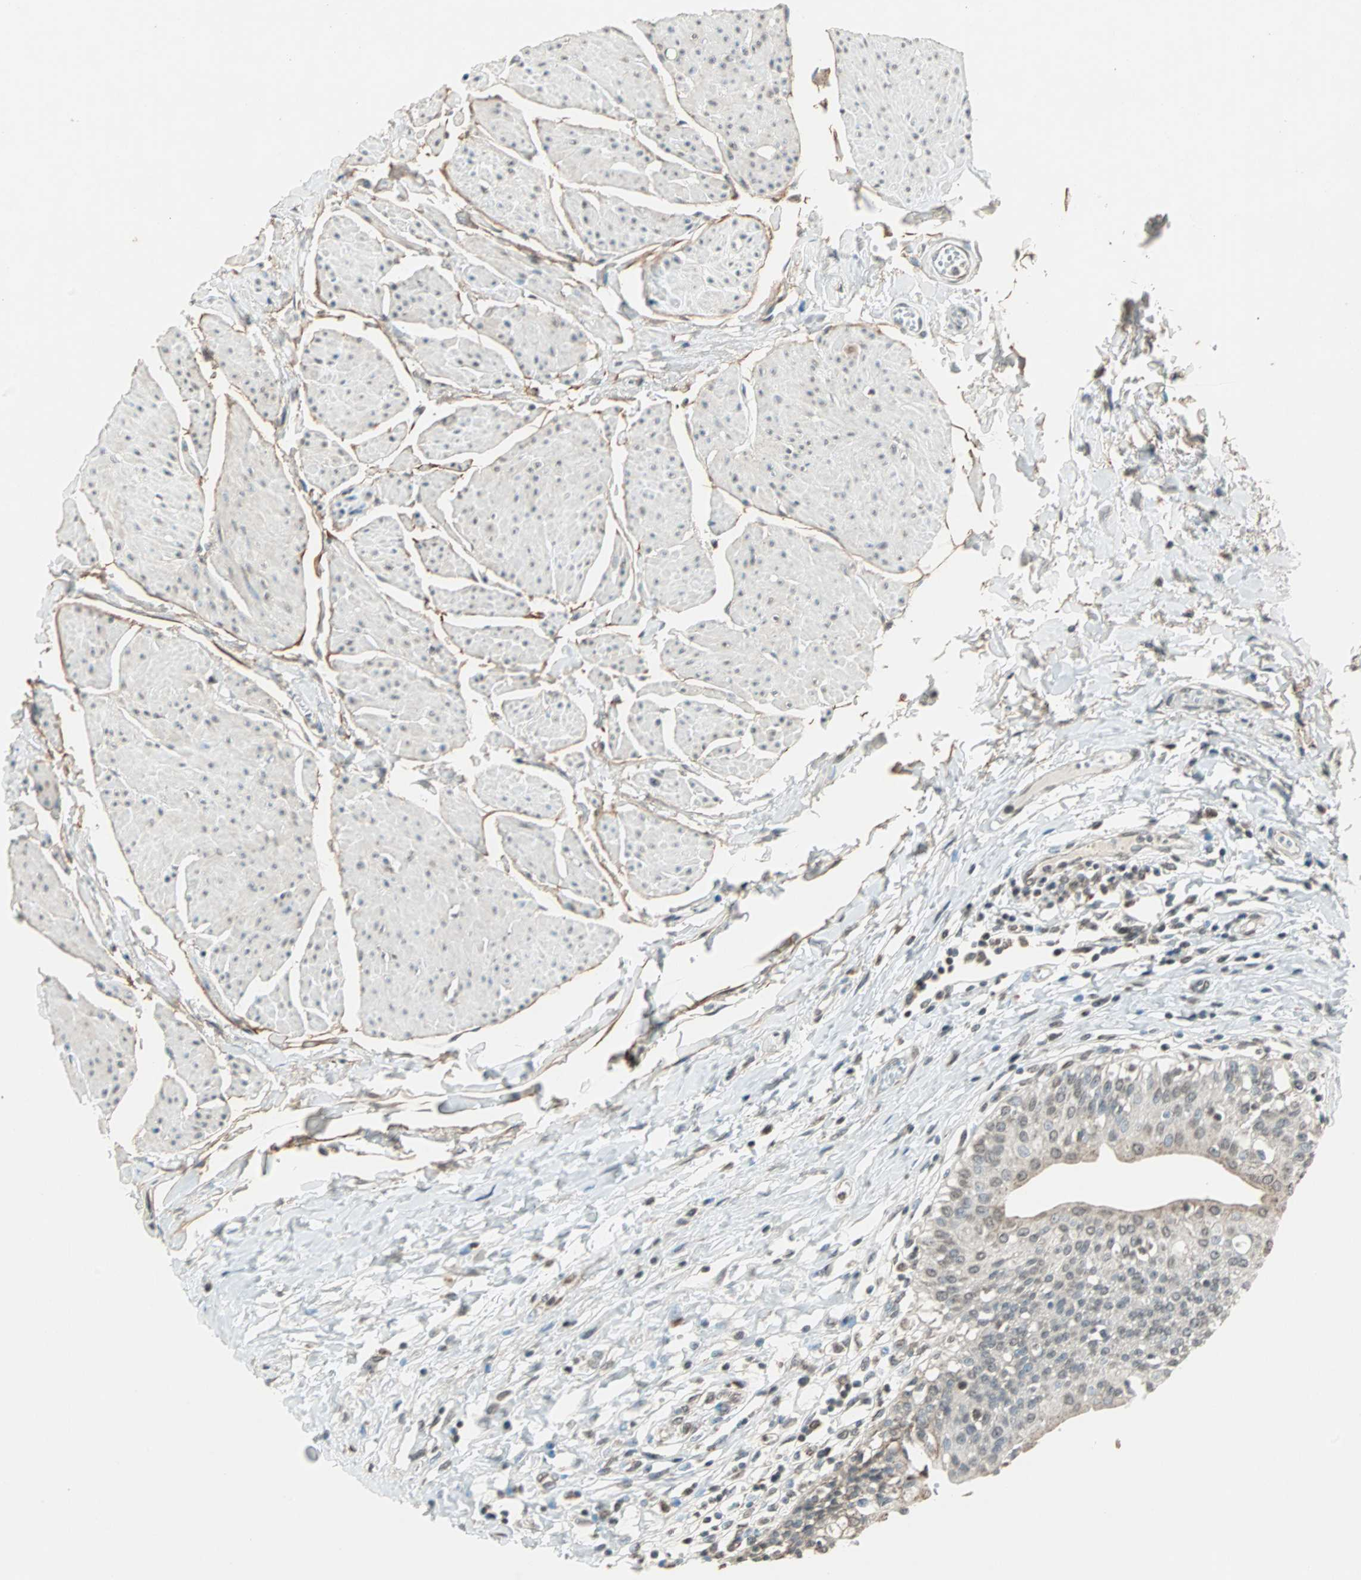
{"staining": {"intensity": "weak", "quantity": "25%-75%", "location": "cytoplasmic/membranous"}, "tissue": "urinary bladder", "cell_type": "Urothelial cells", "image_type": "normal", "snomed": [{"axis": "morphology", "description": "Normal tissue, NOS"}, {"axis": "topography", "description": "Urinary bladder"}], "caption": "The histopathology image demonstrates staining of normal urinary bladder, revealing weak cytoplasmic/membranous protein staining (brown color) within urothelial cells. (Stains: DAB in brown, nuclei in blue, Microscopy: brightfield microscopy at high magnification).", "gene": "PRELID1", "patient": {"sex": "female", "age": 80}}